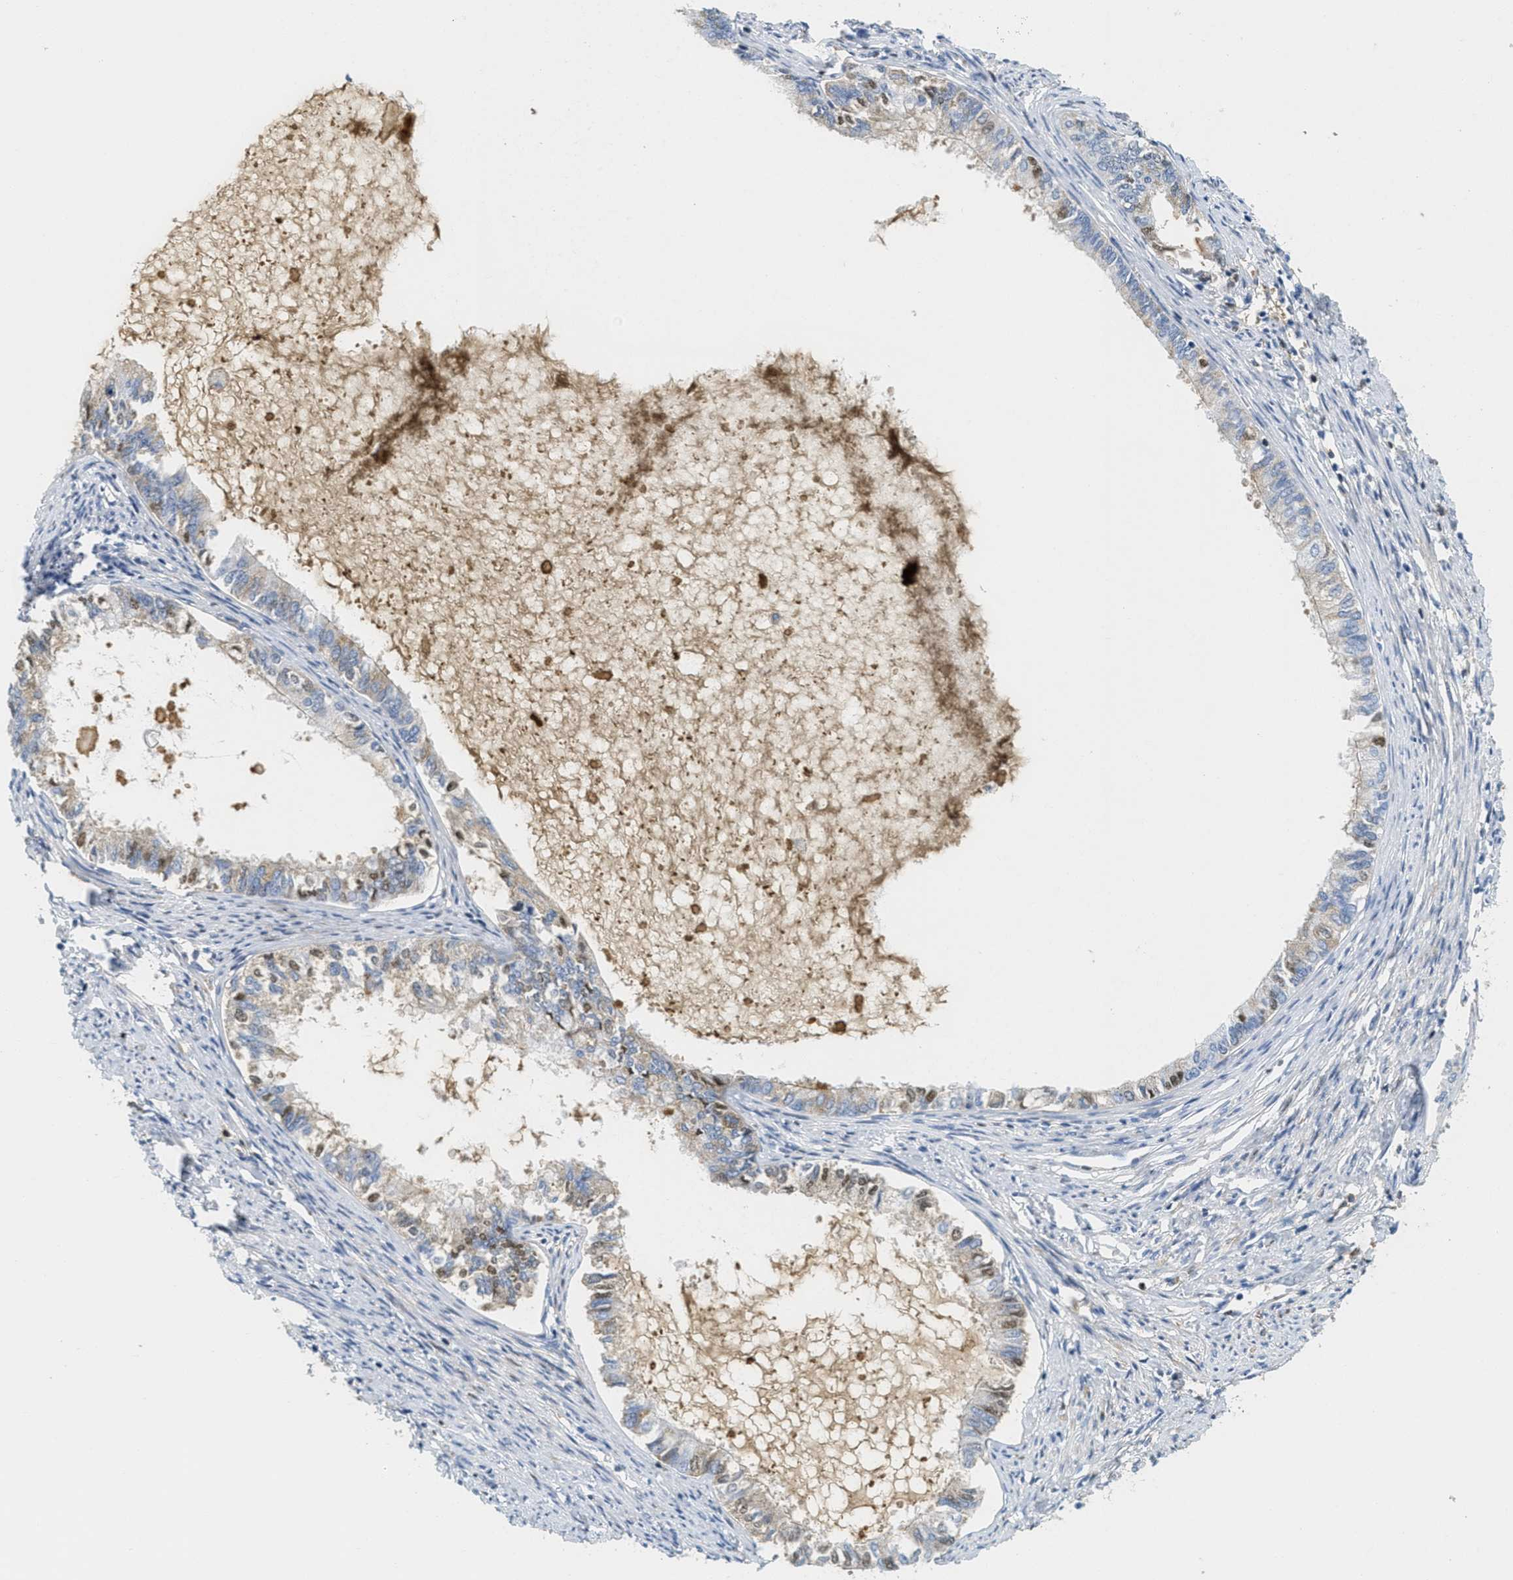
{"staining": {"intensity": "moderate", "quantity": "<25%", "location": "nuclear"}, "tissue": "endometrial cancer", "cell_type": "Tumor cells", "image_type": "cancer", "snomed": [{"axis": "morphology", "description": "Adenocarcinoma, NOS"}, {"axis": "topography", "description": "Endometrium"}], "caption": "Human endometrial adenocarcinoma stained with a protein marker demonstrates moderate staining in tumor cells.", "gene": "SERPINA1", "patient": {"sex": "female", "age": 86}}